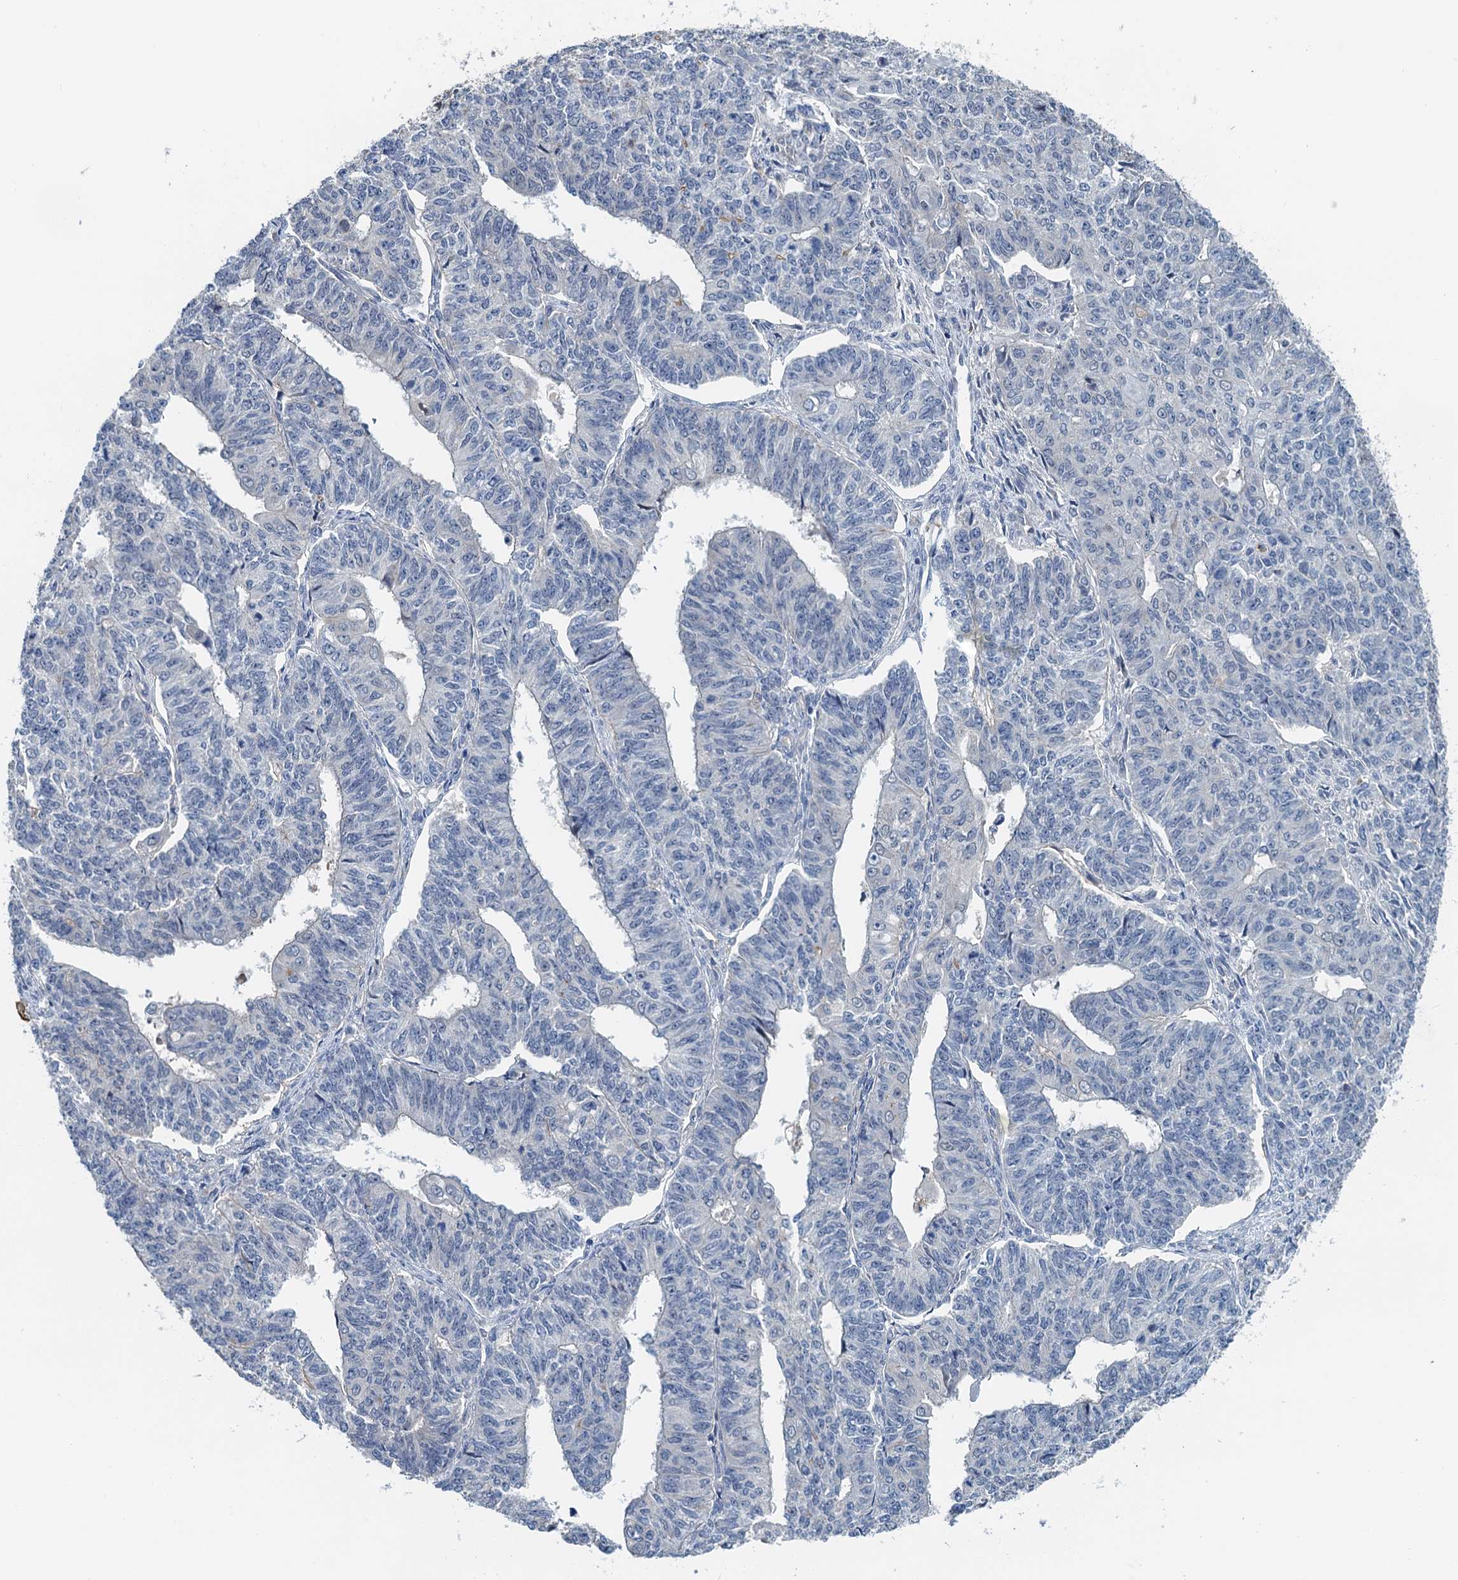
{"staining": {"intensity": "negative", "quantity": "none", "location": "none"}, "tissue": "endometrial cancer", "cell_type": "Tumor cells", "image_type": "cancer", "snomed": [{"axis": "morphology", "description": "Adenocarcinoma, NOS"}, {"axis": "topography", "description": "Endometrium"}], "caption": "Immunohistochemistry (IHC) of endometrial cancer (adenocarcinoma) displays no staining in tumor cells. The staining is performed using DAB brown chromogen with nuclei counter-stained in using hematoxylin.", "gene": "ZNF606", "patient": {"sex": "female", "age": 32}}